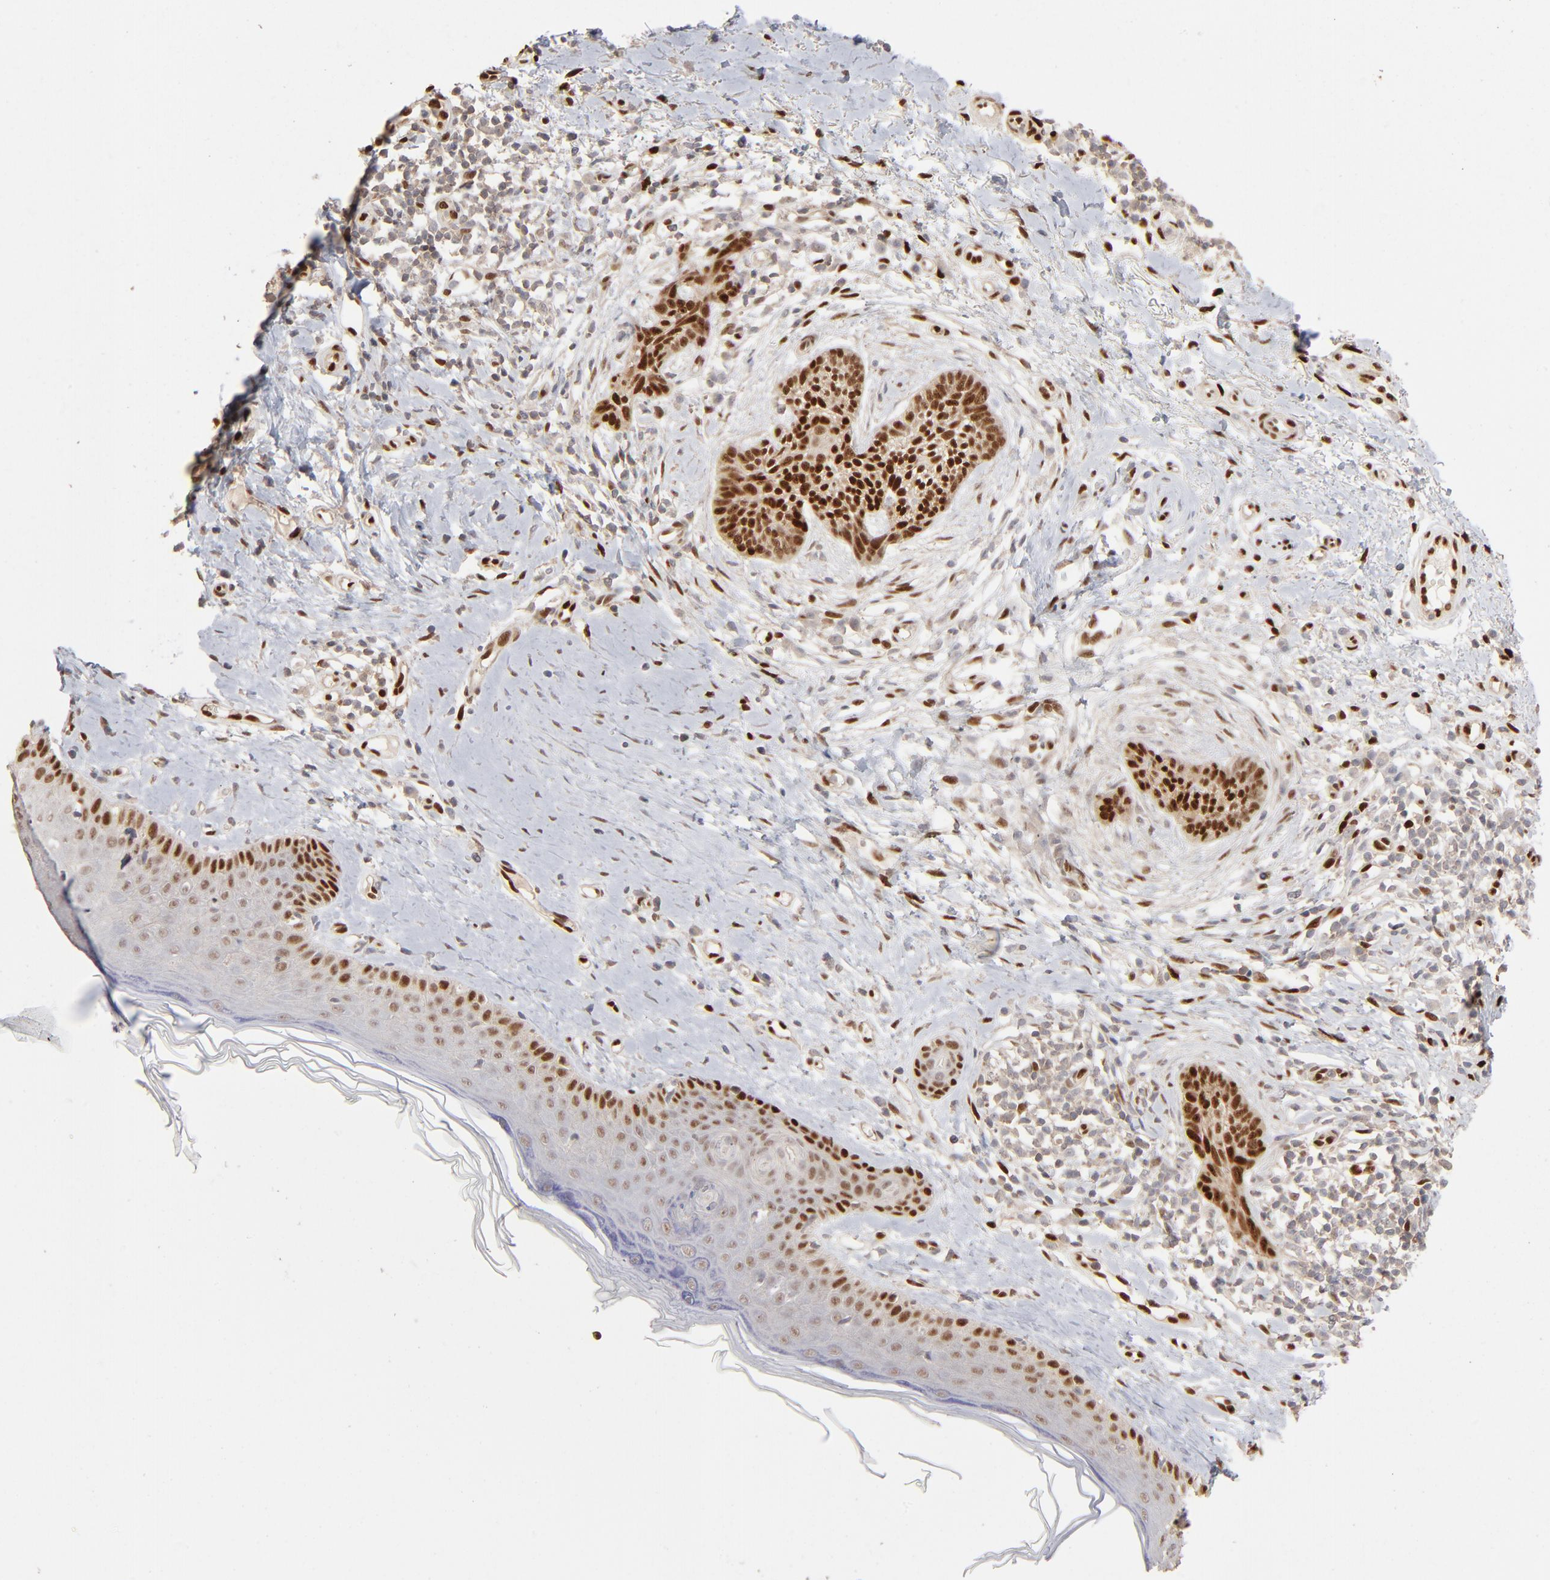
{"staining": {"intensity": "strong", "quantity": ">75%", "location": "nuclear"}, "tissue": "skin cancer", "cell_type": "Tumor cells", "image_type": "cancer", "snomed": [{"axis": "morphology", "description": "Normal tissue, NOS"}, {"axis": "morphology", "description": "Basal cell carcinoma"}, {"axis": "topography", "description": "Skin"}], "caption": "The micrograph shows a brown stain indicating the presence of a protein in the nuclear of tumor cells in basal cell carcinoma (skin).", "gene": "NFIB", "patient": {"sex": "male", "age": 71}}